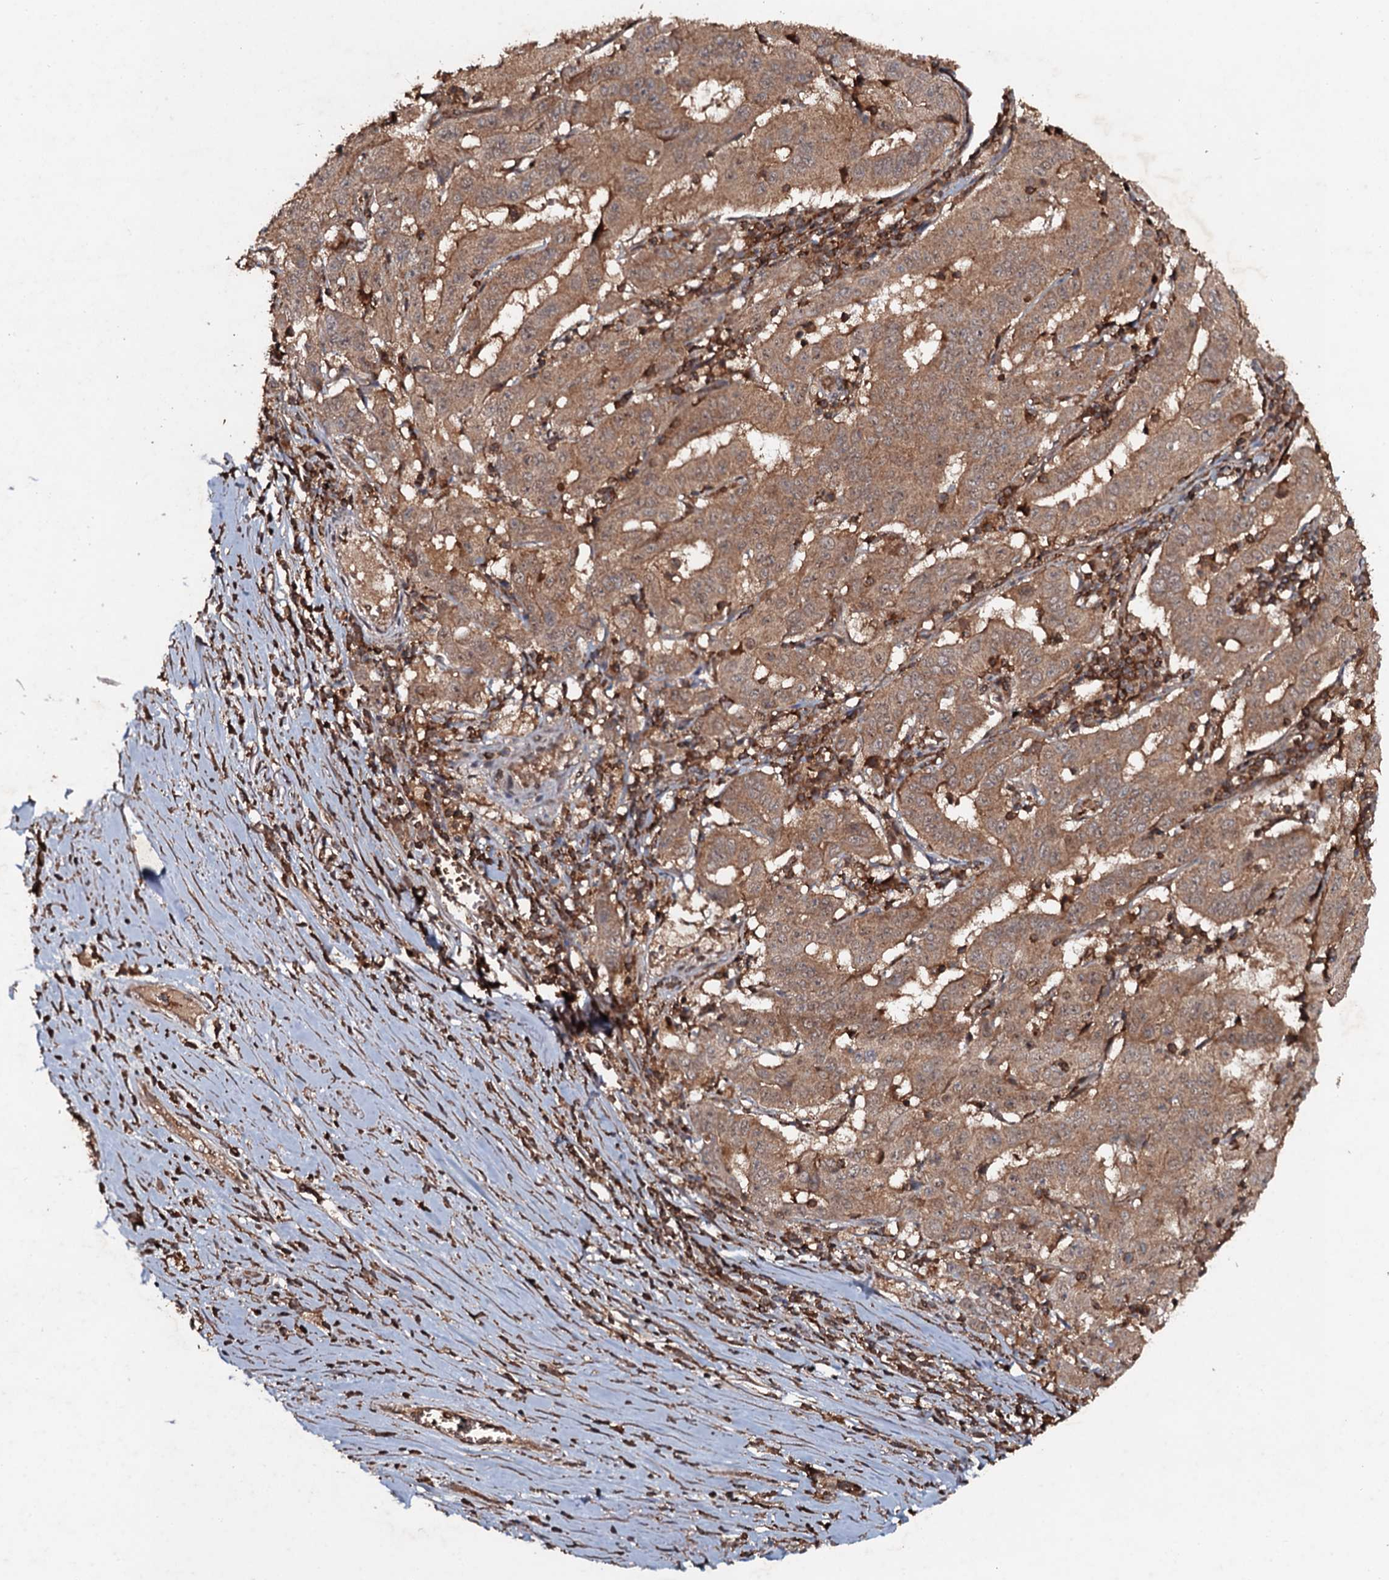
{"staining": {"intensity": "moderate", "quantity": ">75%", "location": "cytoplasmic/membranous"}, "tissue": "pancreatic cancer", "cell_type": "Tumor cells", "image_type": "cancer", "snomed": [{"axis": "morphology", "description": "Adenocarcinoma, NOS"}, {"axis": "topography", "description": "Pancreas"}], "caption": "There is medium levels of moderate cytoplasmic/membranous staining in tumor cells of adenocarcinoma (pancreatic), as demonstrated by immunohistochemical staining (brown color).", "gene": "ADGRG3", "patient": {"sex": "male", "age": 63}}